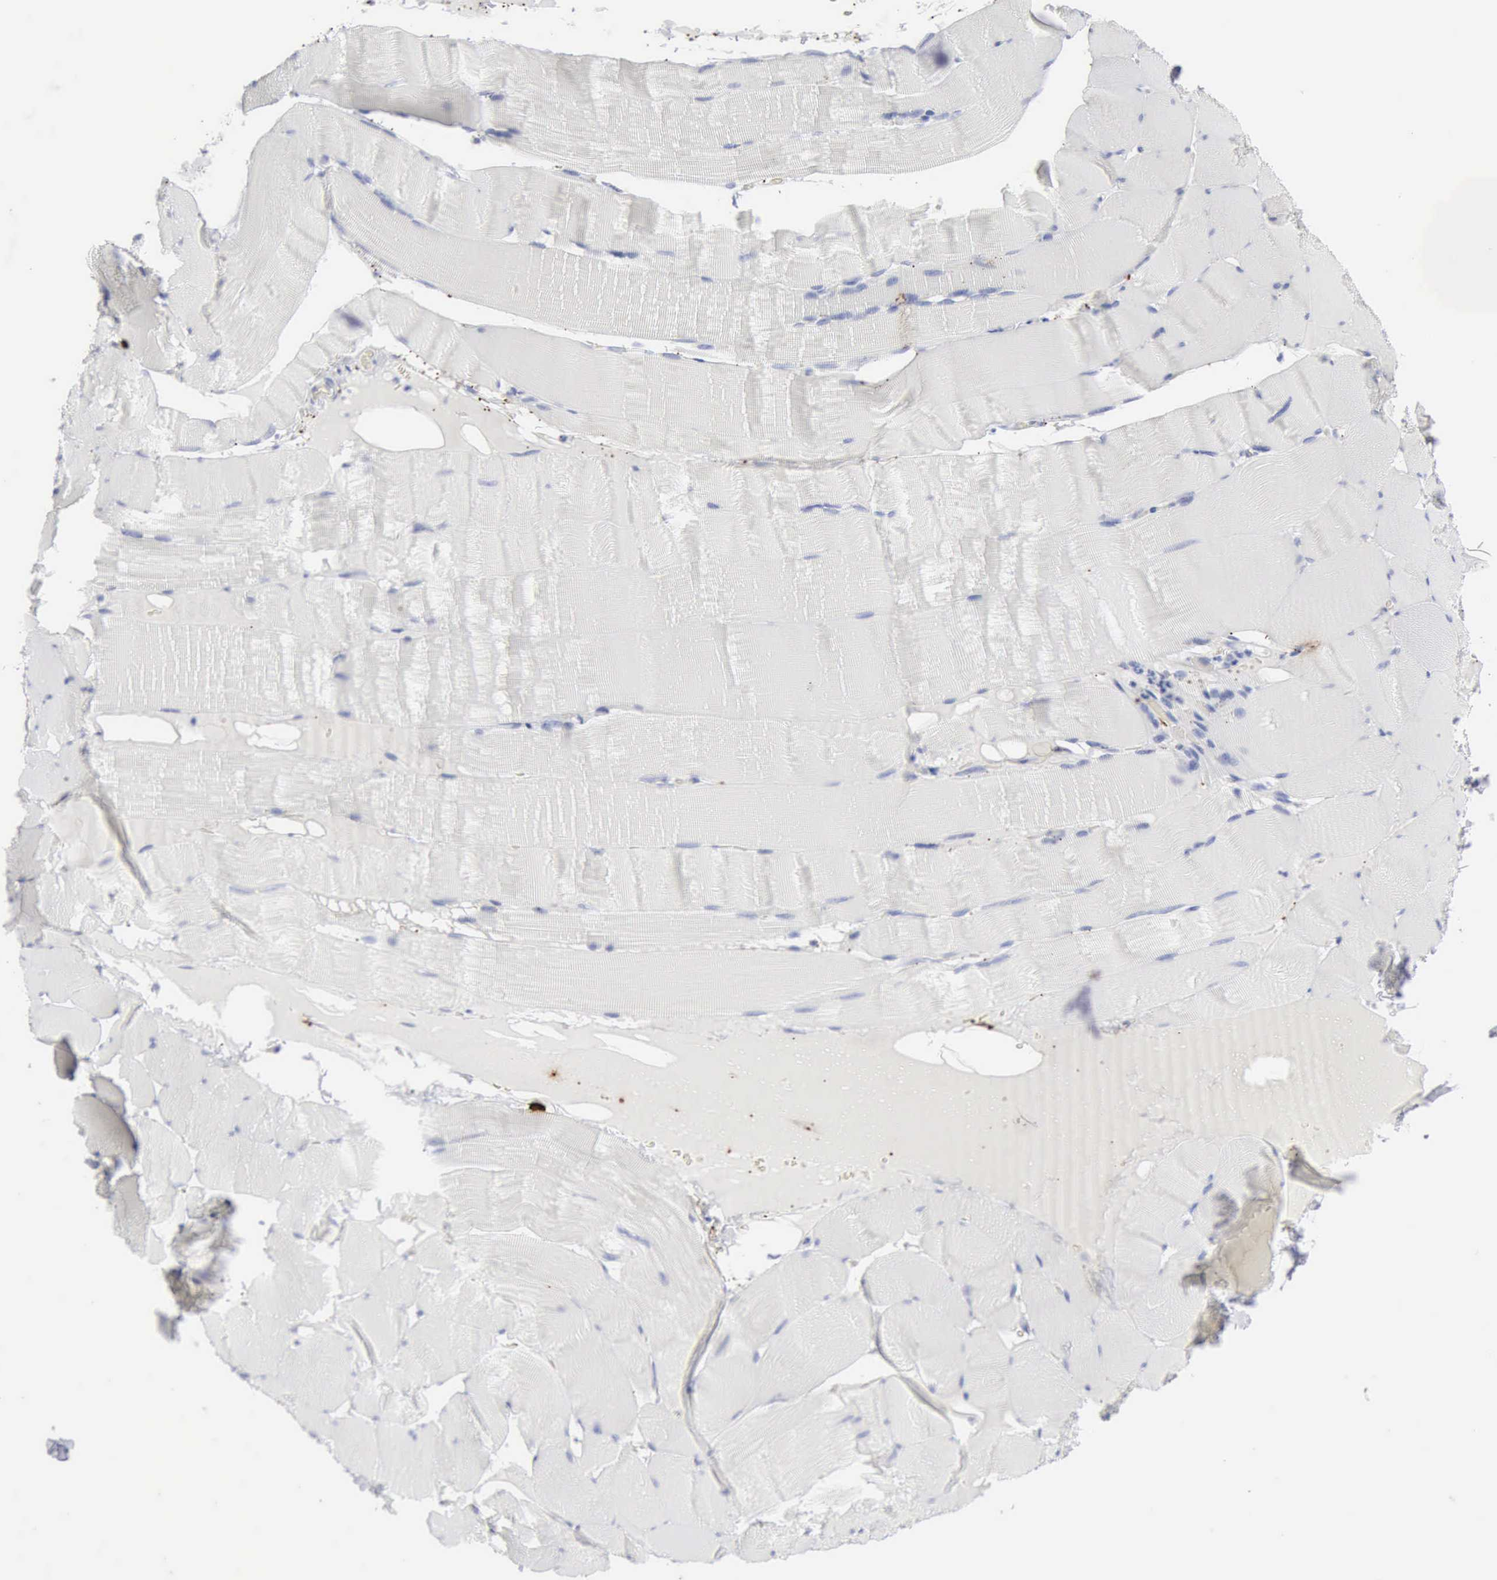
{"staining": {"intensity": "negative", "quantity": "none", "location": "none"}, "tissue": "skeletal muscle", "cell_type": "Myocytes", "image_type": "normal", "snomed": [{"axis": "morphology", "description": "Normal tissue, NOS"}, {"axis": "topography", "description": "Skeletal muscle"}], "caption": "The image reveals no significant expression in myocytes of skeletal muscle.", "gene": "CMA1", "patient": {"sex": "male", "age": 62}}